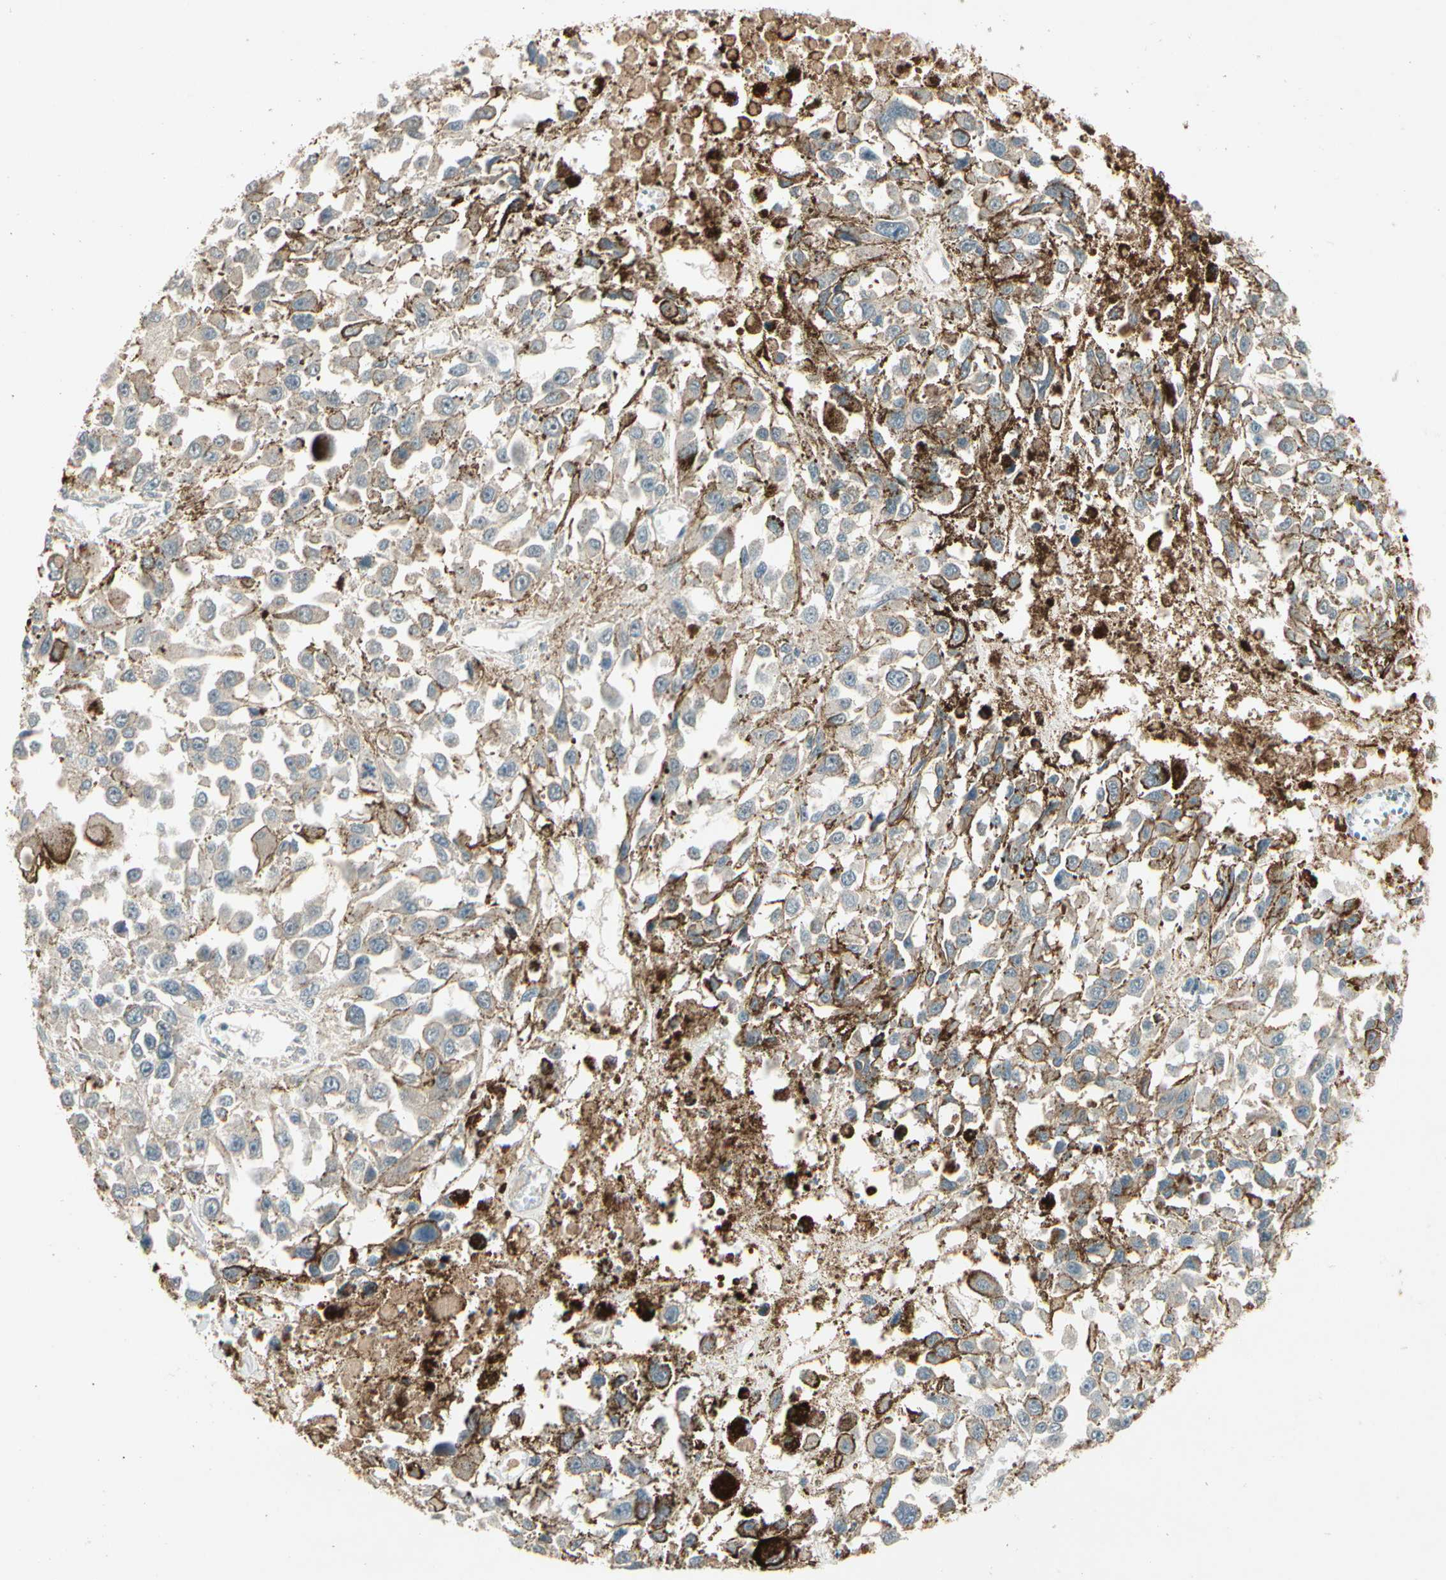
{"staining": {"intensity": "negative", "quantity": "none", "location": "none"}, "tissue": "melanoma", "cell_type": "Tumor cells", "image_type": "cancer", "snomed": [{"axis": "morphology", "description": "Malignant melanoma, Metastatic site"}, {"axis": "topography", "description": "Lymph node"}], "caption": "Immunohistochemistry (IHC) micrograph of neoplastic tissue: human melanoma stained with DAB reveals no significant protein expression in tumor cells.", "gene": "ACVR1", "patient": {"sex": "male", "age": 59}}